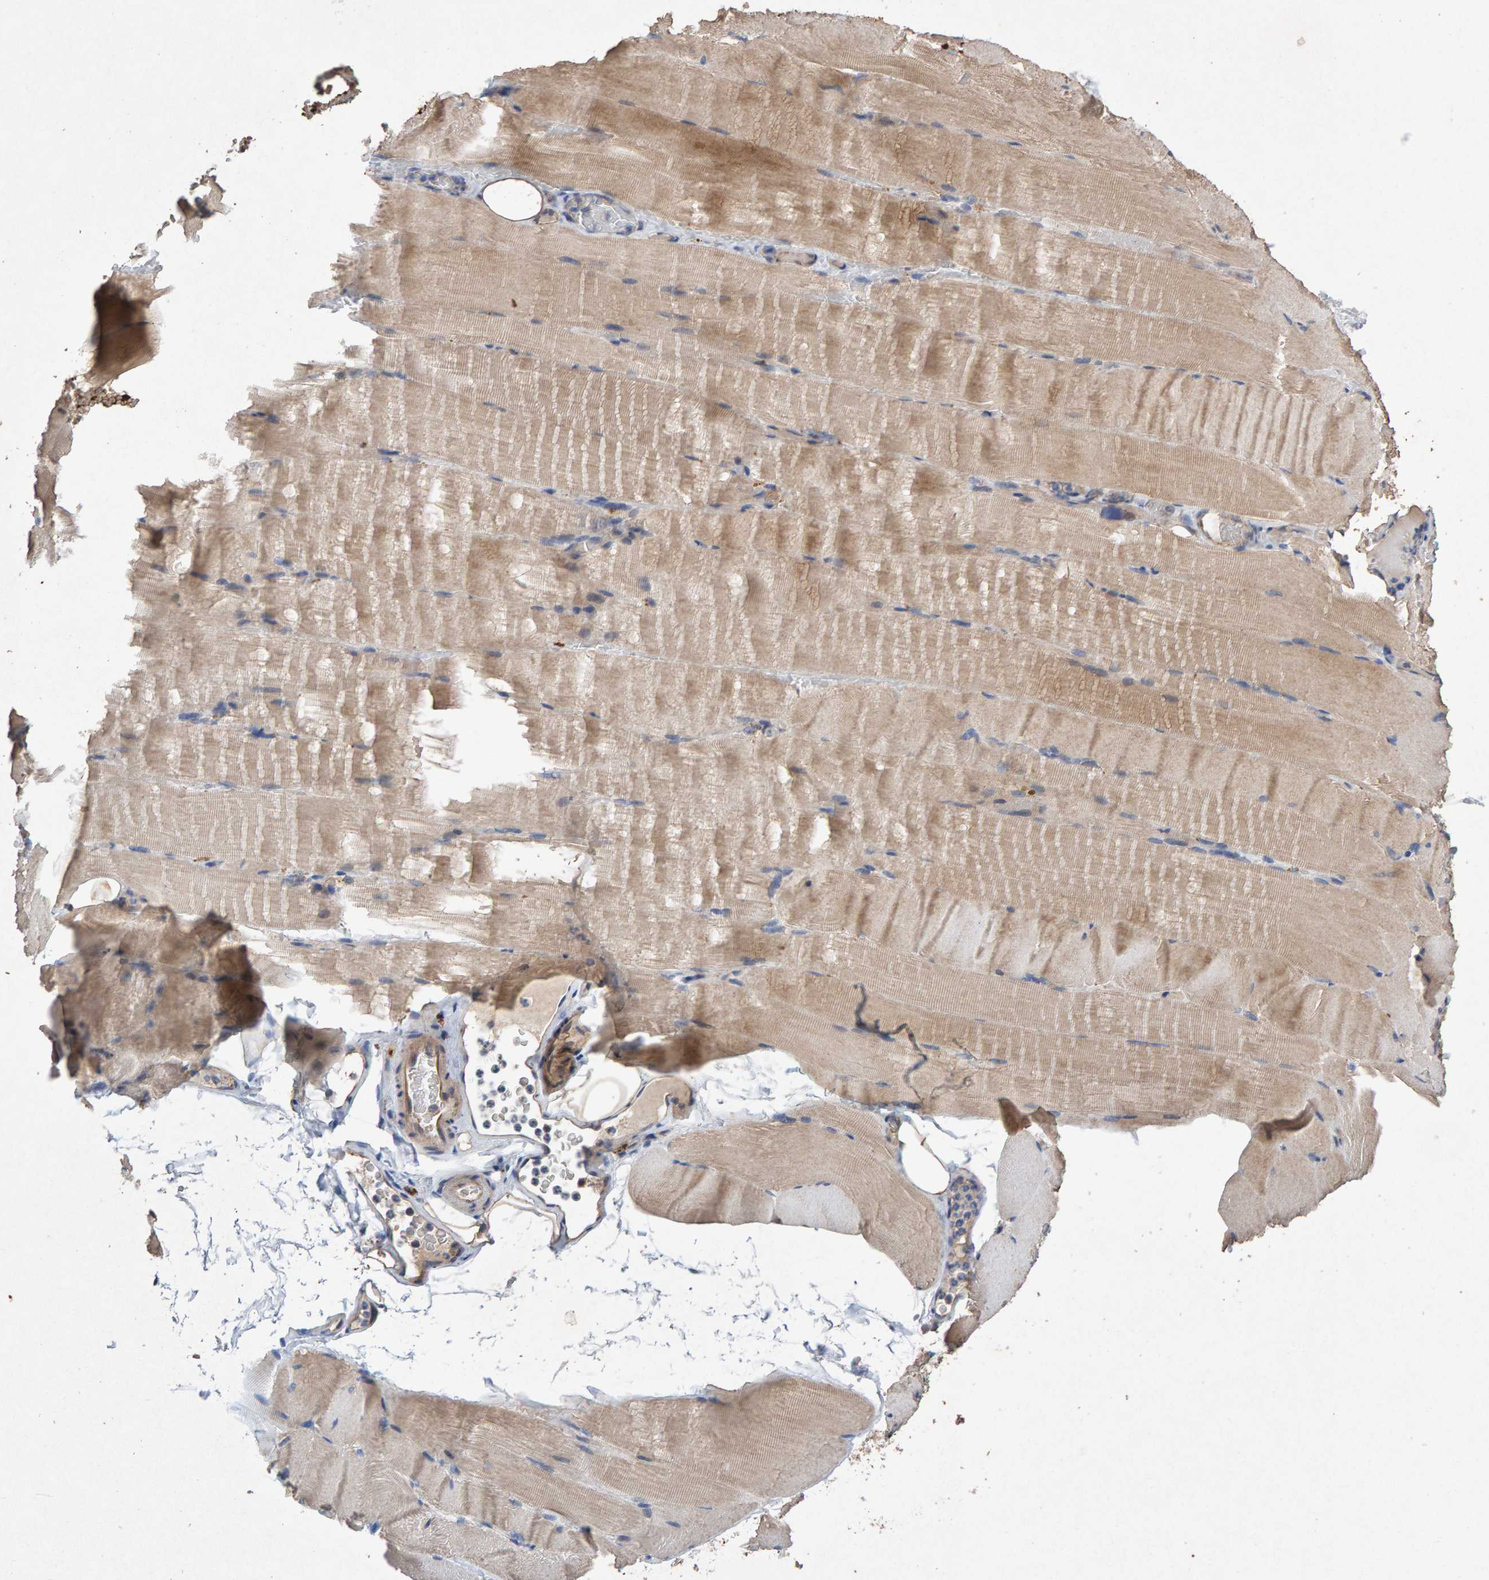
{"staining": {"intensity": "weak", "quantity": "25%-75%", "location": "cytoplasmic/membranous"}, "tissue": "skeletal muscle", "cell_type": "Myocytes", "image_type": "normal", "snomed": [{"axis": "morphology", "description": "Normal tissue, NOS"}, {"axis": "topography", "description": "Skeletal muscle"}, {"axis": "topography", "description": "Parathyroid gland"}], "caption": "Immunohistochemistry (IHC) (DAB (3,3'-diaminobenzidine)) staining of benign human skeletal muscle shows weak cytoplasmic/membranous protein expression in about 25%-75% of myocytes. The staining is performed using DAB brown chromogen to label protein expression. The nuclei are counter-stained blue using hematoxylin.", "gene": "EFR3A", "patient": {"sex": "female", "age": 37}}